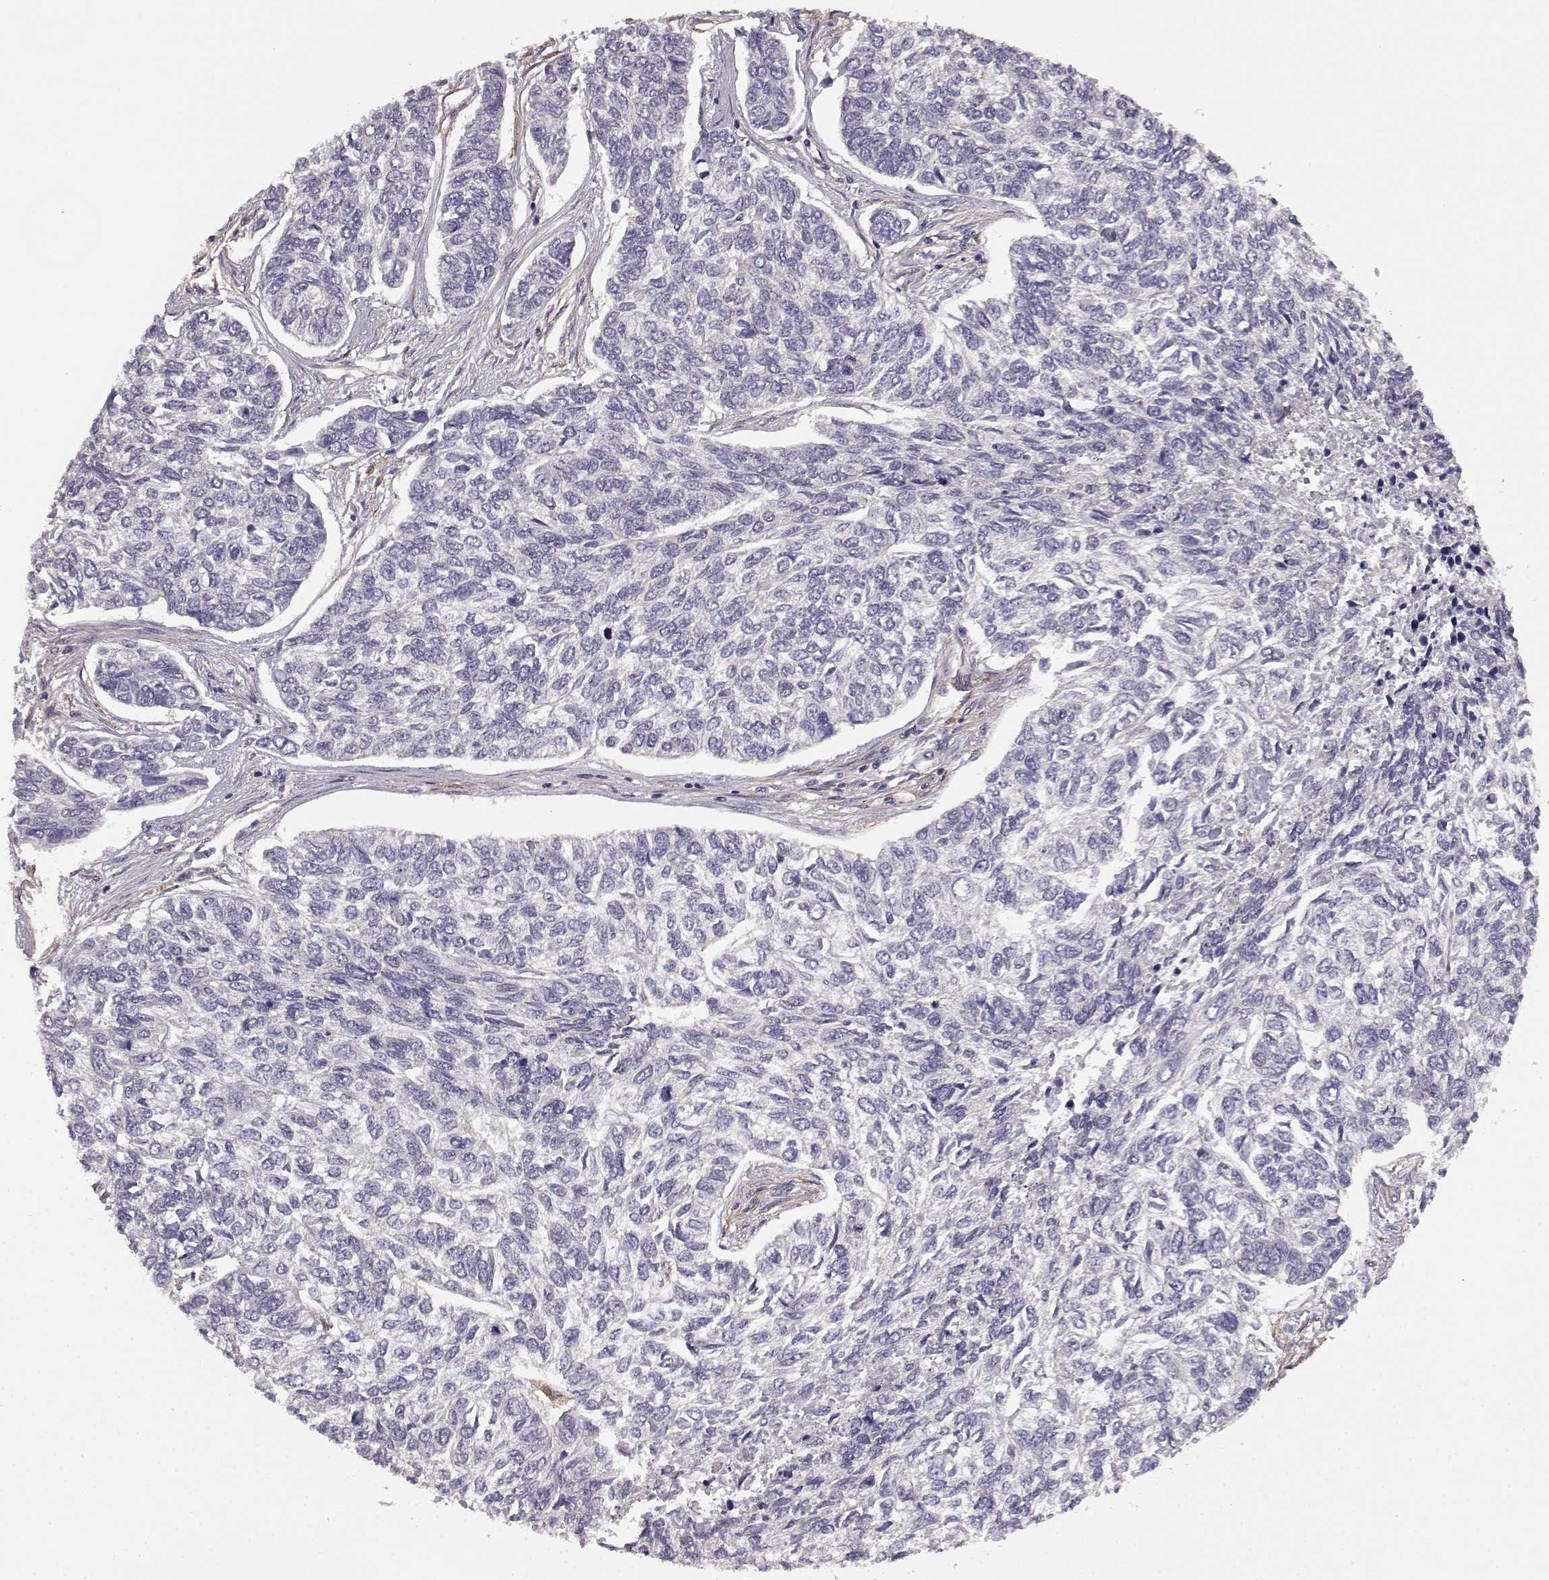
{"staining": {"intensity": "negative", "quantity": "none", "location": "none"}, "tissue": "skin cancer", "cell_type": "Tumor cells", "image_type": "cancer", "snomed": [{"axis": "morphology", "description": "Basal cell carcinoma"}, {"axis": "topography", "description": "Skin"}], "caption": "A photomicrograph of skin basal cell carcinoma stained for a protein exhibits no brown staining in tumor cells.", "gene": "KRT85", "patient": {"sex": "female", "age": 65}}